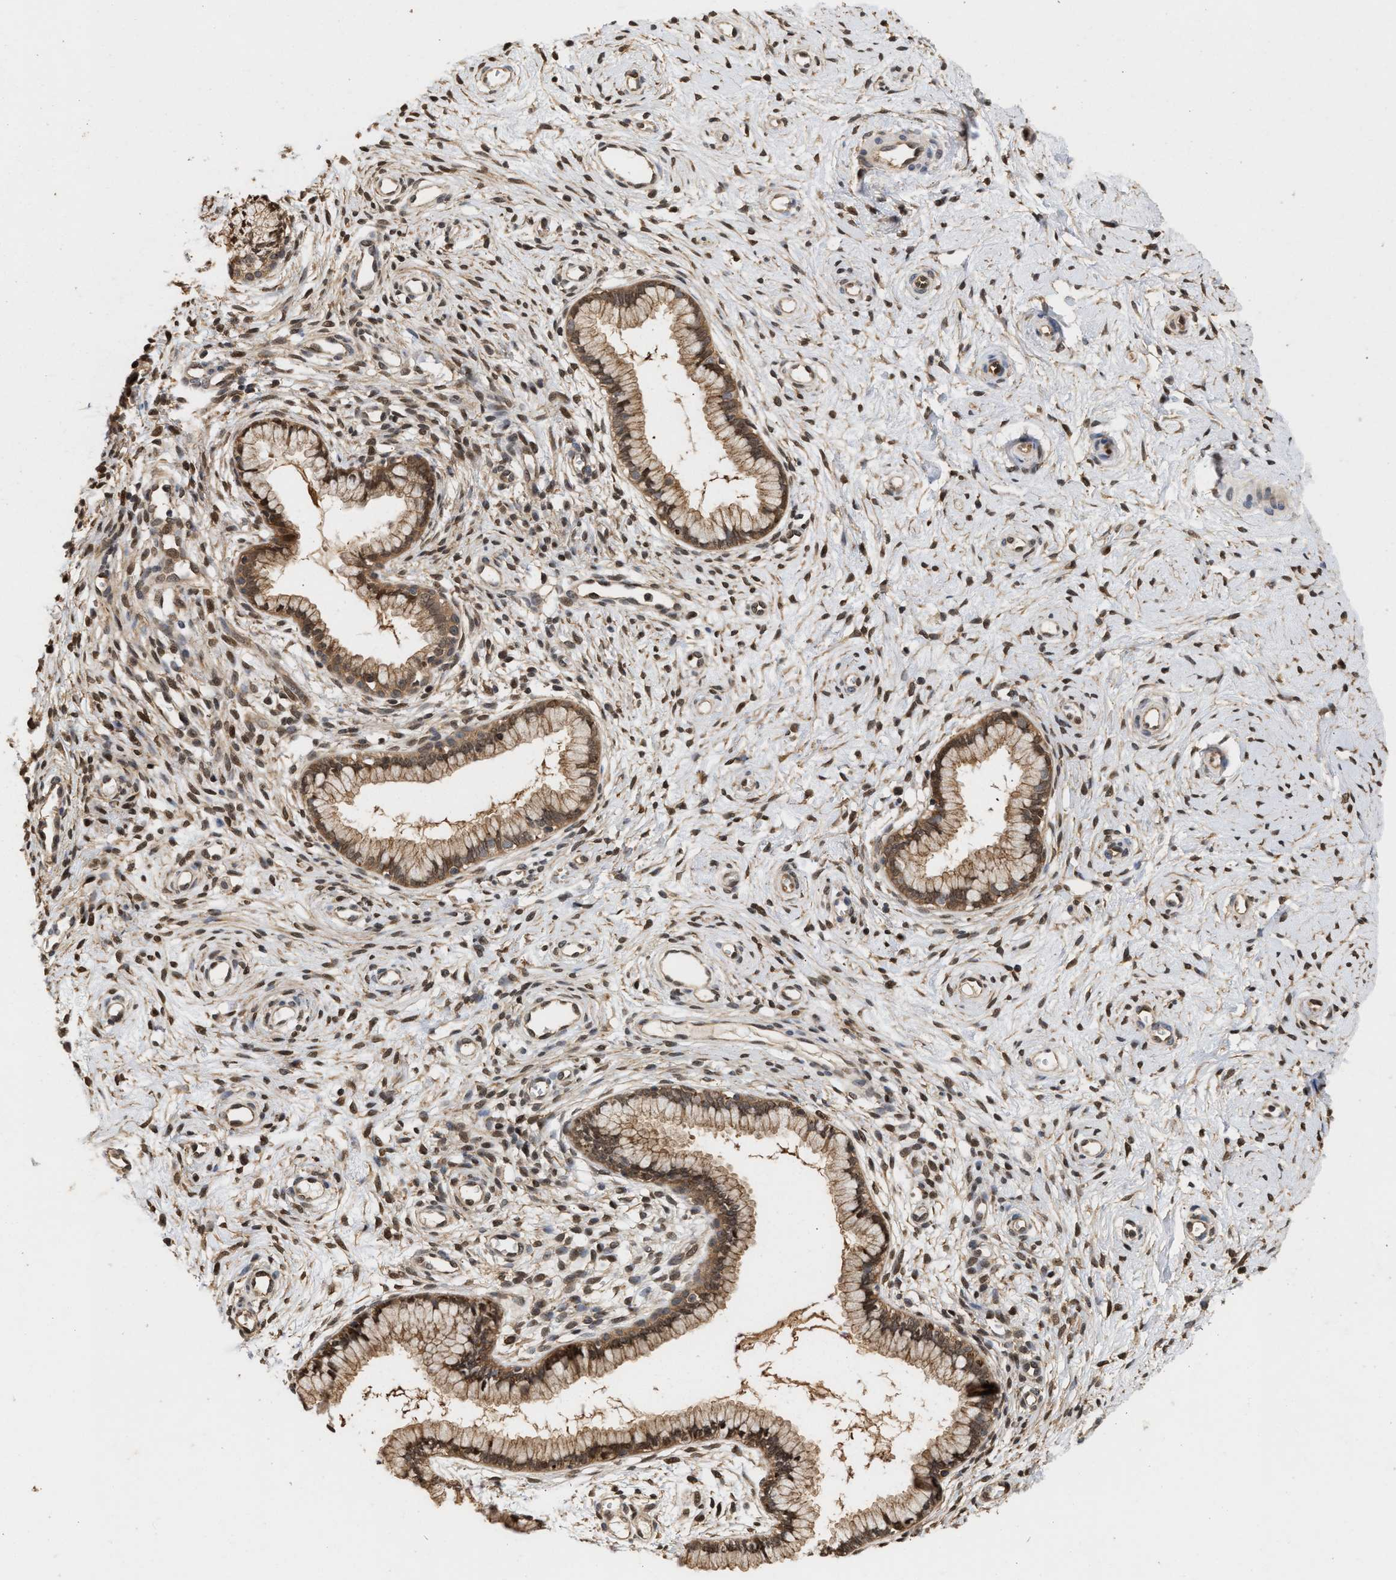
{"staining": {"intensity": "moderate", "quantity": ">75%", "location": "cytoplasmic/membranous"}, "tissue": "cervix", "cell_type": "Glandular cells", "image_type": "normal", "snomed": [{"axis": "morphology", "description": "Normal tissue, NOS"}, {"axis": "topography", "description": "Cervix"}], "caption": "Immunohistochemistry (IHC) (DAB) staining of benign human cervix displays moderate cytoplasmic/membranous protein staining in about >75% of glandular cells.", "gene": "ABHD5", "patient": {"sex": "female", "age": 65}}